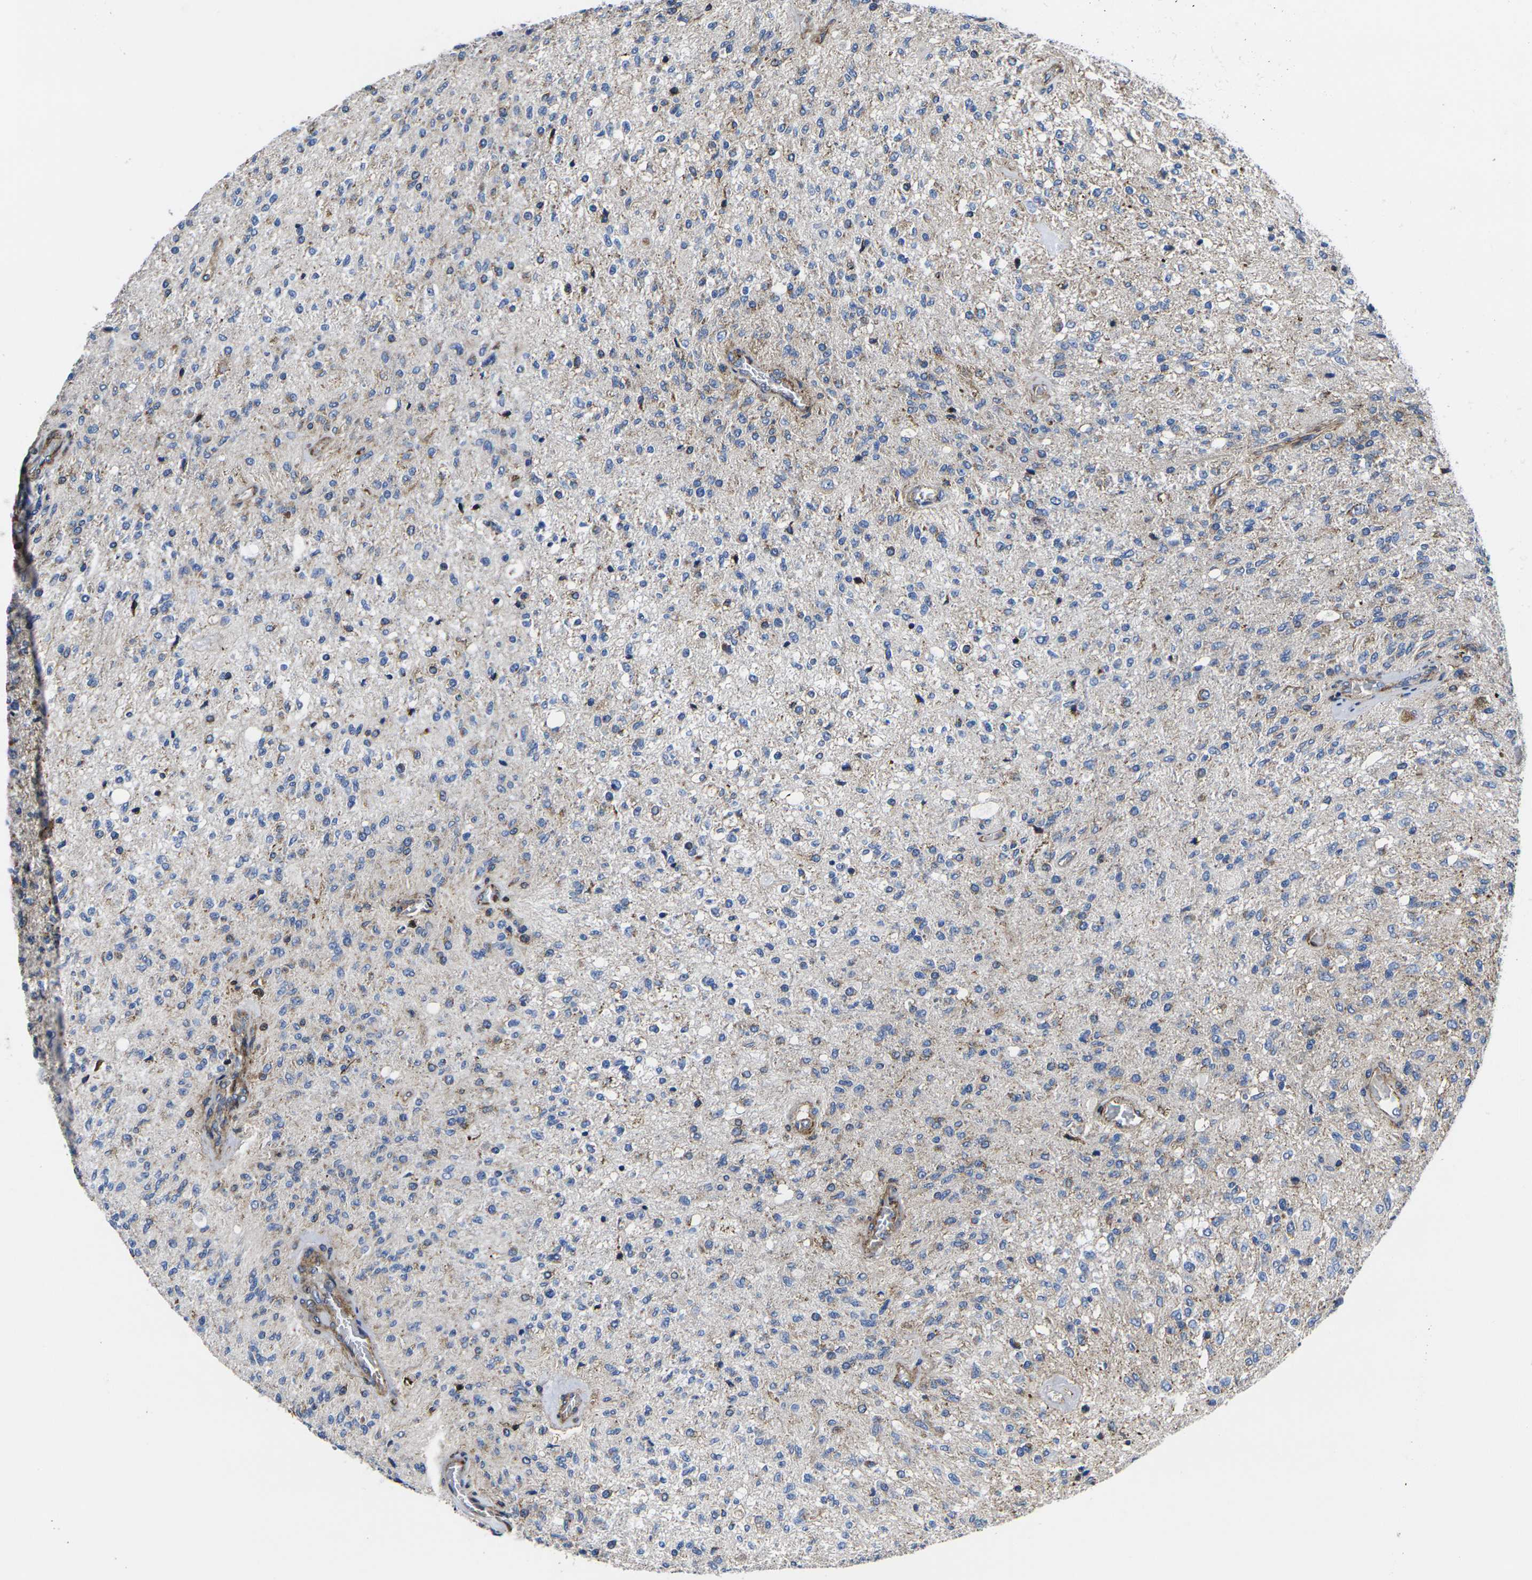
{"staining": {"intensity": "moderate", "quantity": "<25%", "location": "cytoplasmic/membranous"}, "tissue": "glioma", "cell_type": "Tumor cells", "image_type": "cancer", "snomed": [{"axis": "morphology", "description": "Normal tissue, NOS"}, {"axis": "morphology", "description": "Glioma, malignant, High grade"}, {"axis": "topography", "description": "Cerebral cortex"}], "caption": "The photomicrograph shows staining of glioma, revealing moderate cytoplasmic/membranous protein staining (brown color) within tumor cells. The staining was performed using DAB (3,3'-diaminobenzidine), with brown indicating positive protein expression. Nuclei are stained blue with hematoxylin.", "gene": "GPR4", "patient": {"sex": "male", "age": 77}}